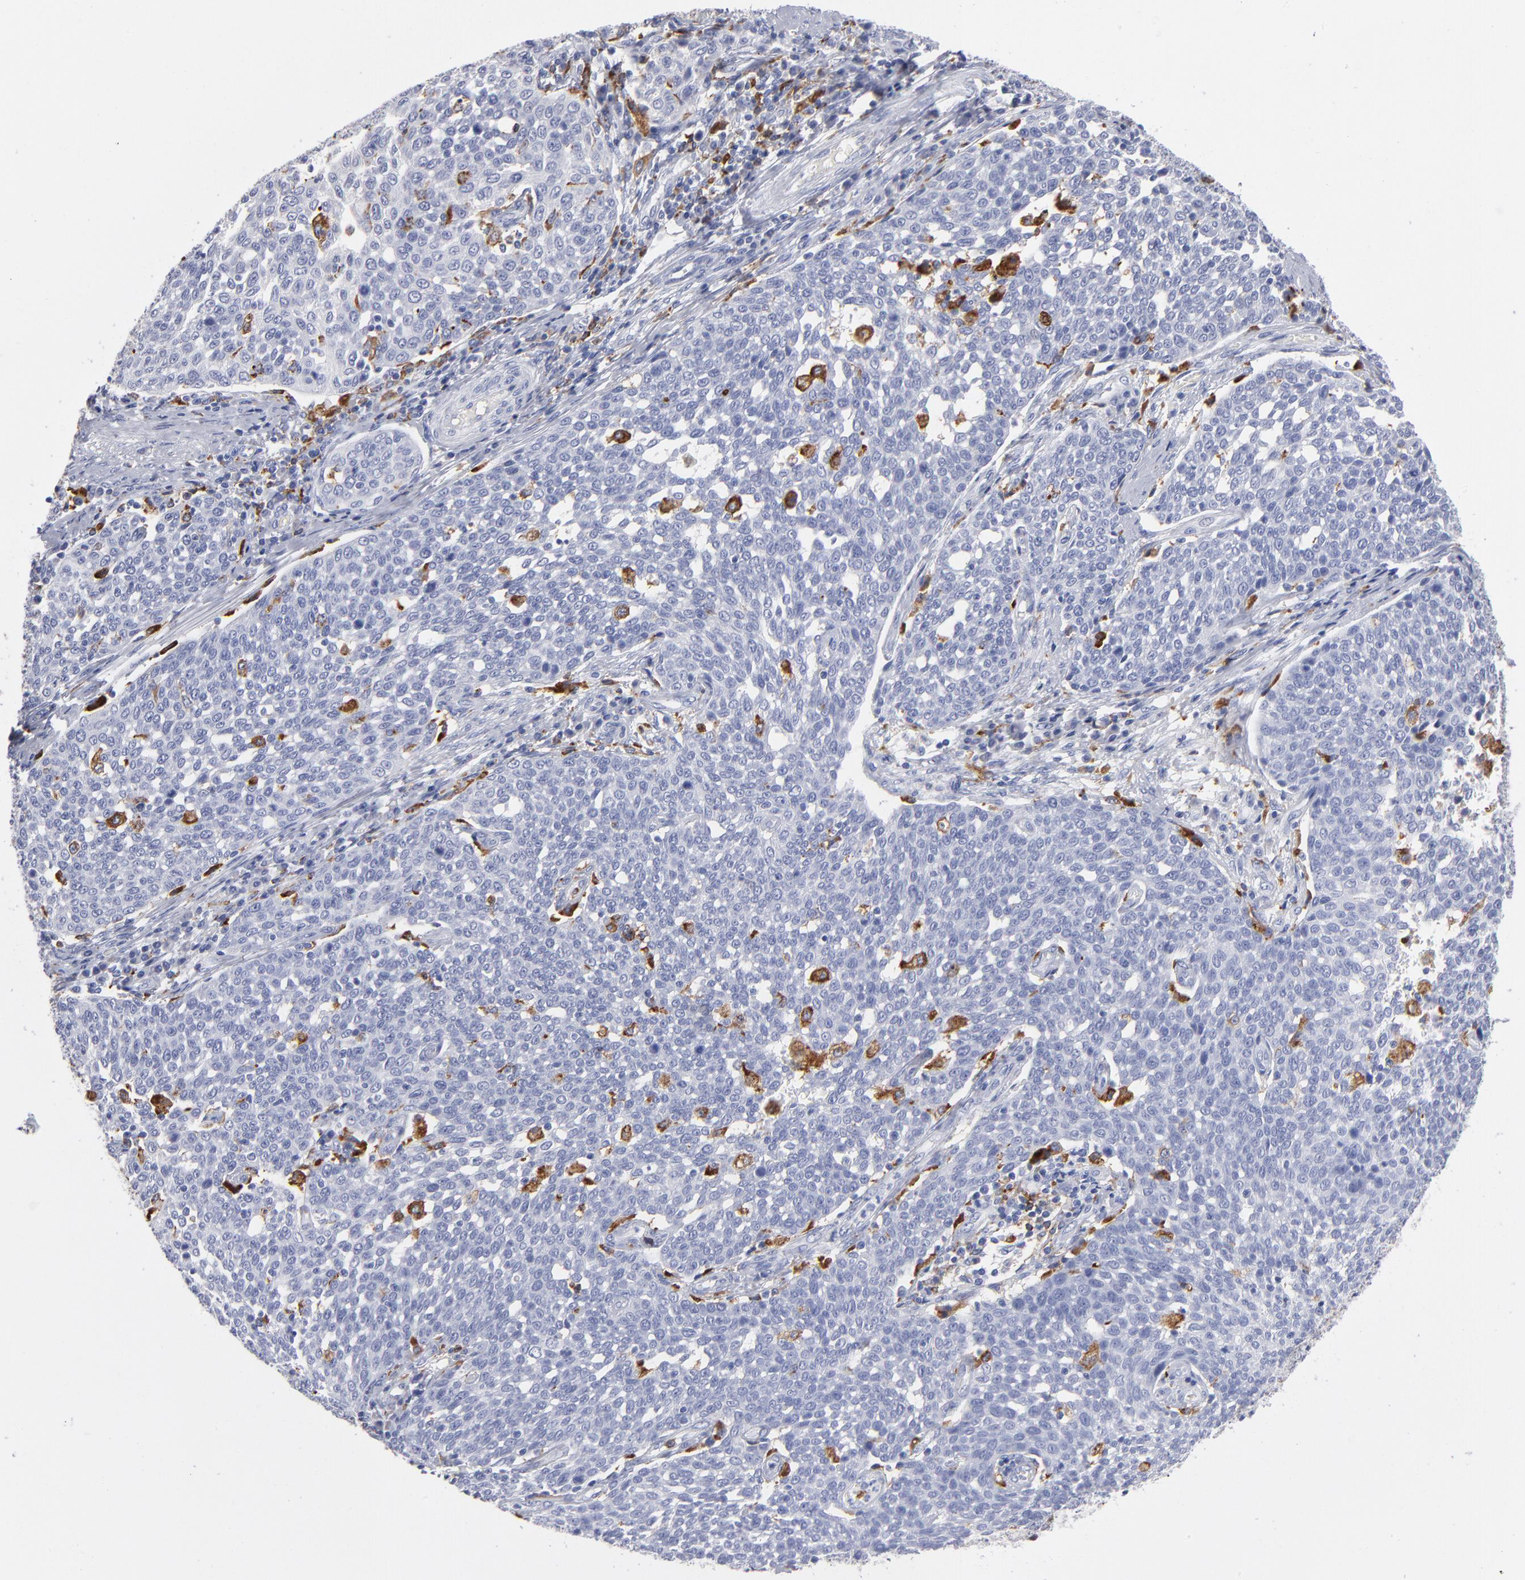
{"staining": {"intensity": "negative", "quantity": "none", "location": "none"}, "tissue": "cervical cancer", "cell_type": "Tumor cells", "image_type": "cancer", "snomed": [{"axis": "morphology", "description": "Squamous cell carcinoma, NOS"}, {"axis": "topography", "description": "Cervix"}], "caption": "Squamous cell carcinoma (cervical) was stained to show a protein in brown. There is no significant expression in tumor cells.", "gene": "CD180", "patient": {"sex": "female", "age": 34}}